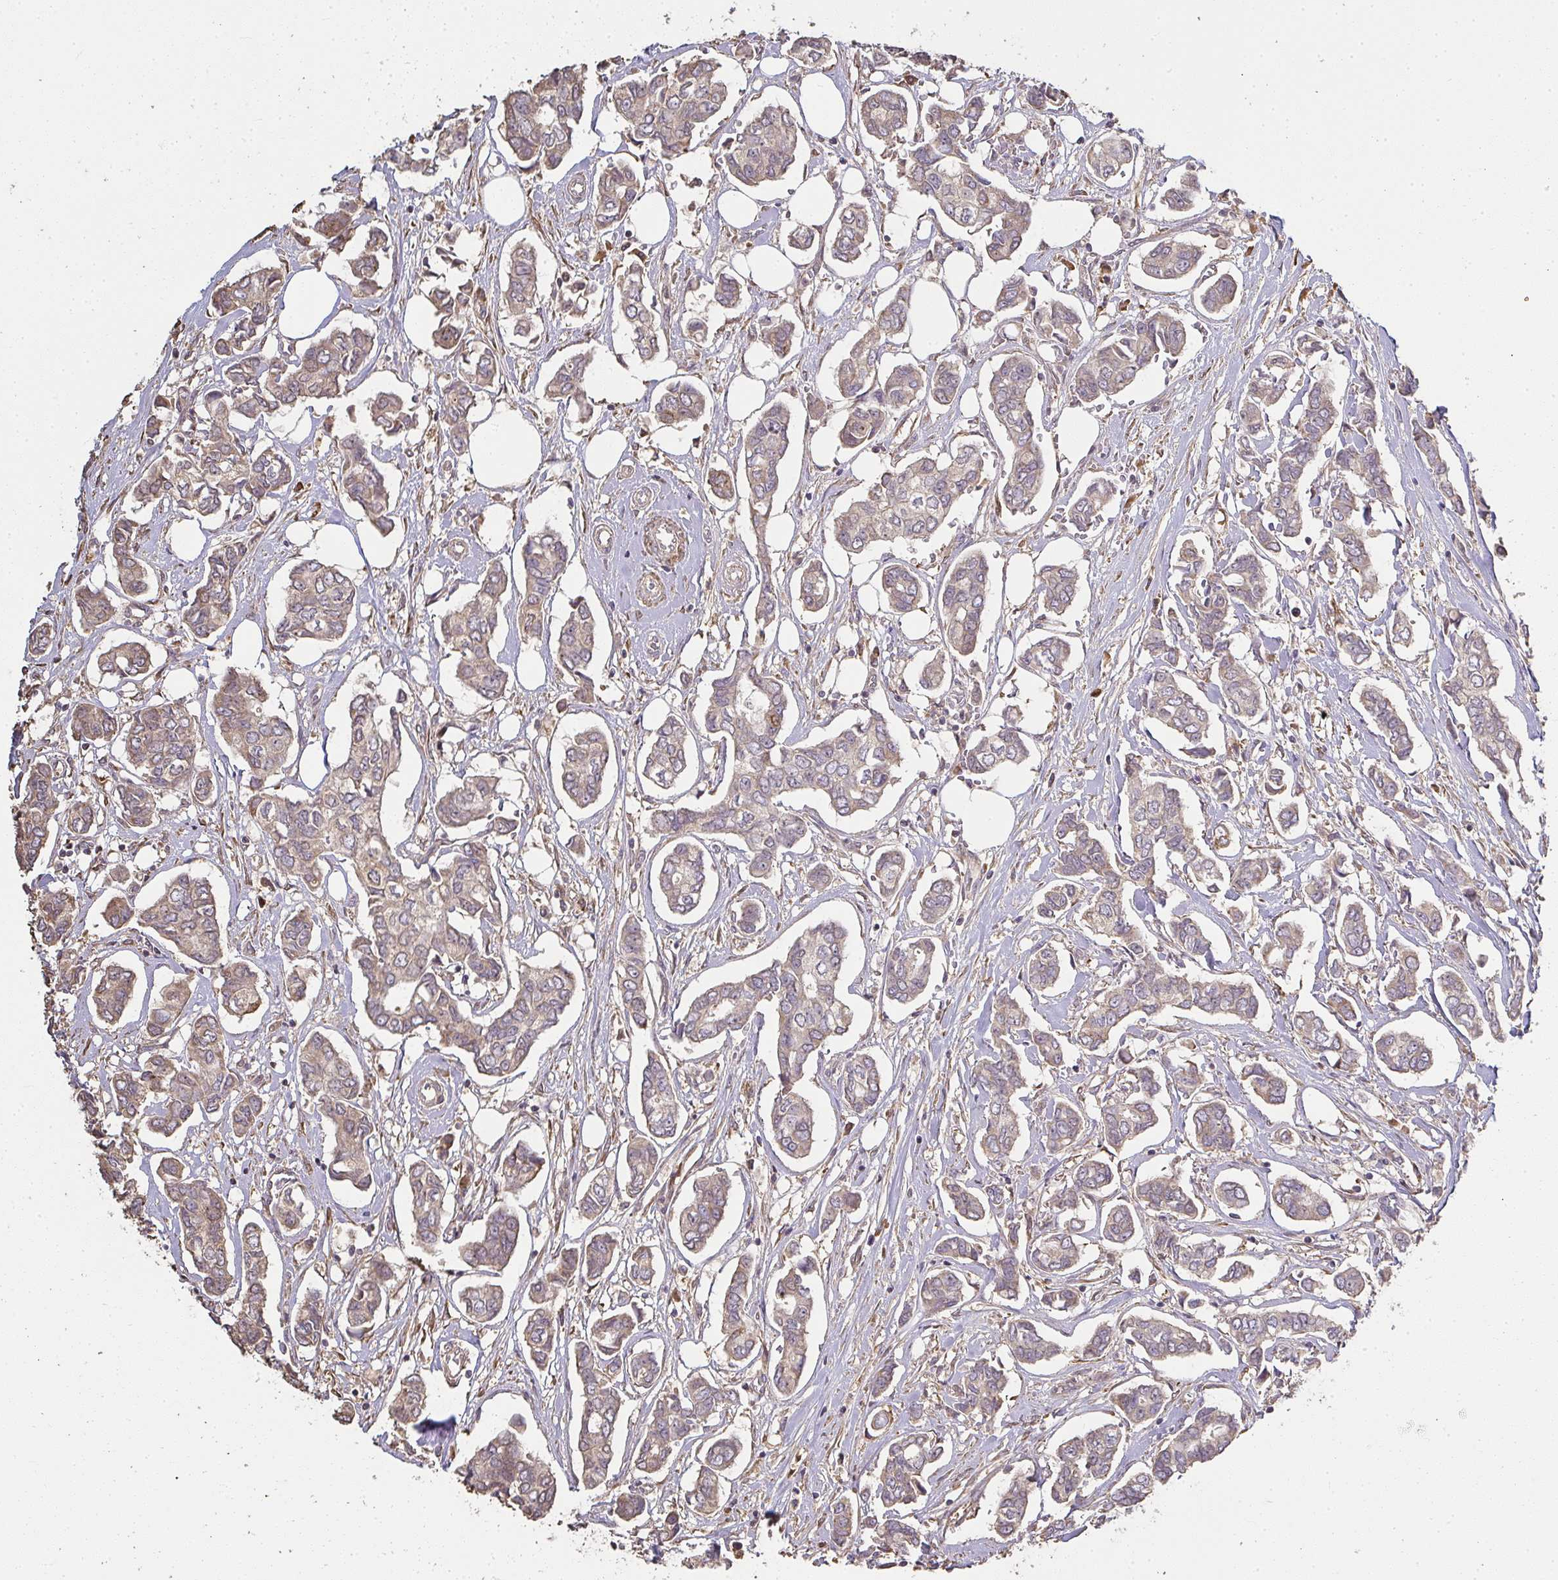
{"staining": {"intensity": "weak", "quantity": ">75%", "location": "cytoplasmic/membranous"}, "tissue": "breast cancer", "cell_type": "Tumor cells", "image_type": "cancer", "snomed": [{"axis": "morphology", "description": "Duct carcinoma"}, {"axis": "topography", "description": "Breast"}], "caption": "A brown stain labels weak cytoplasmic/membranous staining of a protein in breast intraductal carcinoma tumor cells.", "gene": "BRINP3", "patient": {"sex": "female", "age": 73}}